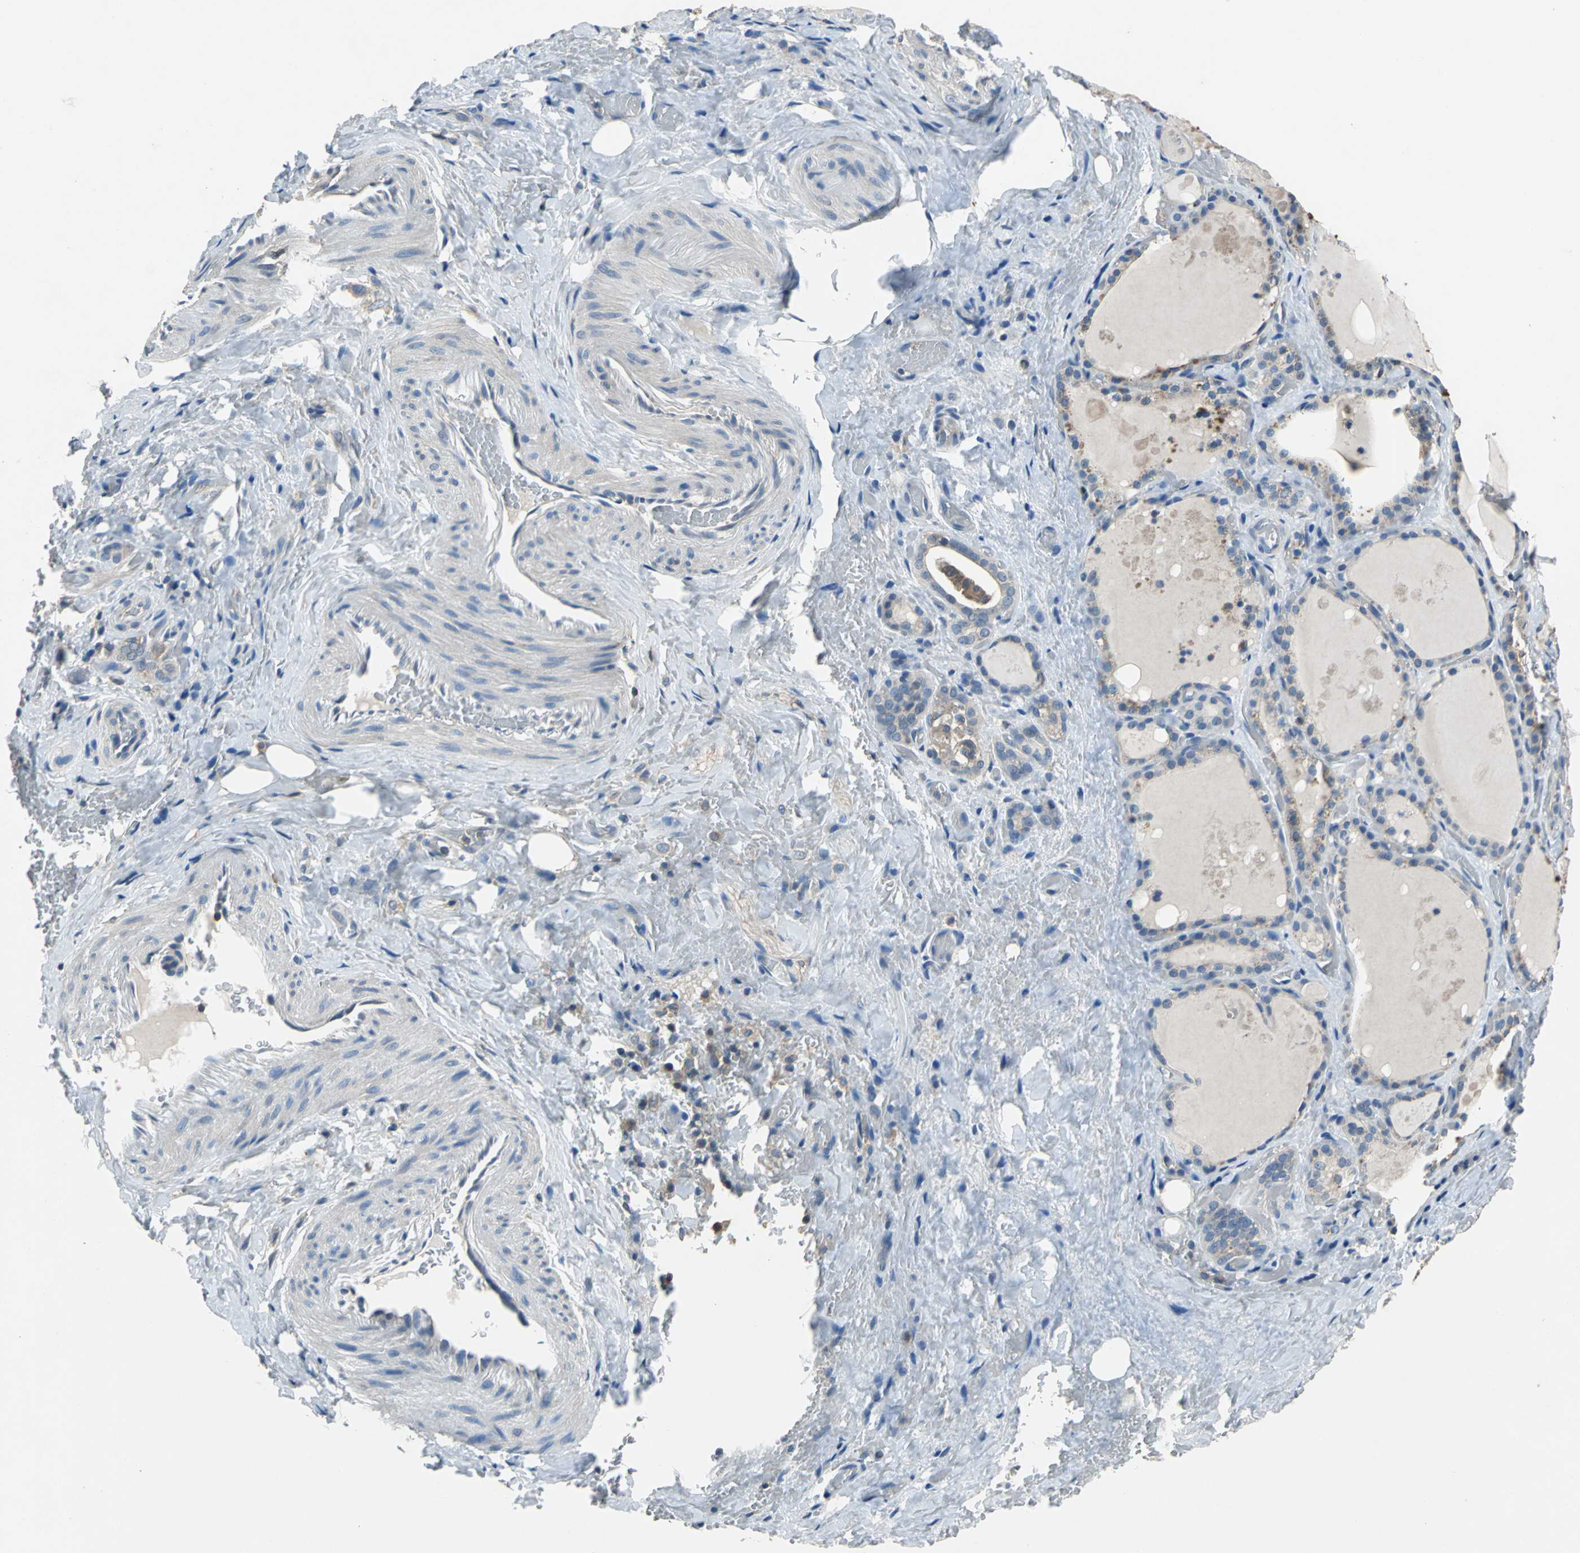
{"staining": {"intensity": "moderate", "quantity": "<25%", "location": "cytoplasmic/membranous"}, "tissue": "thyroid gland", "cell_type": "Glandular cells", "image_type": "normal", "snomed": [{"axis": "morphology", "description": "Normal tissue, NOS"}, {"axis": "topography", "description": "Thyroid gland"}], "caption": "Unremarkable thyroid gland was stained to show a protein in brown. There is low levels of moderate cytoplasmic/membranous expression in about <25% of glandular cells. (Stains: DAB (3,3'-diaminobenzidine) in brown, nuclei in blue, Microscopy: brightfield microscopy at high magnification).", "gene": "PRKCA", "patient": {"sex": "male", "age": 61}}